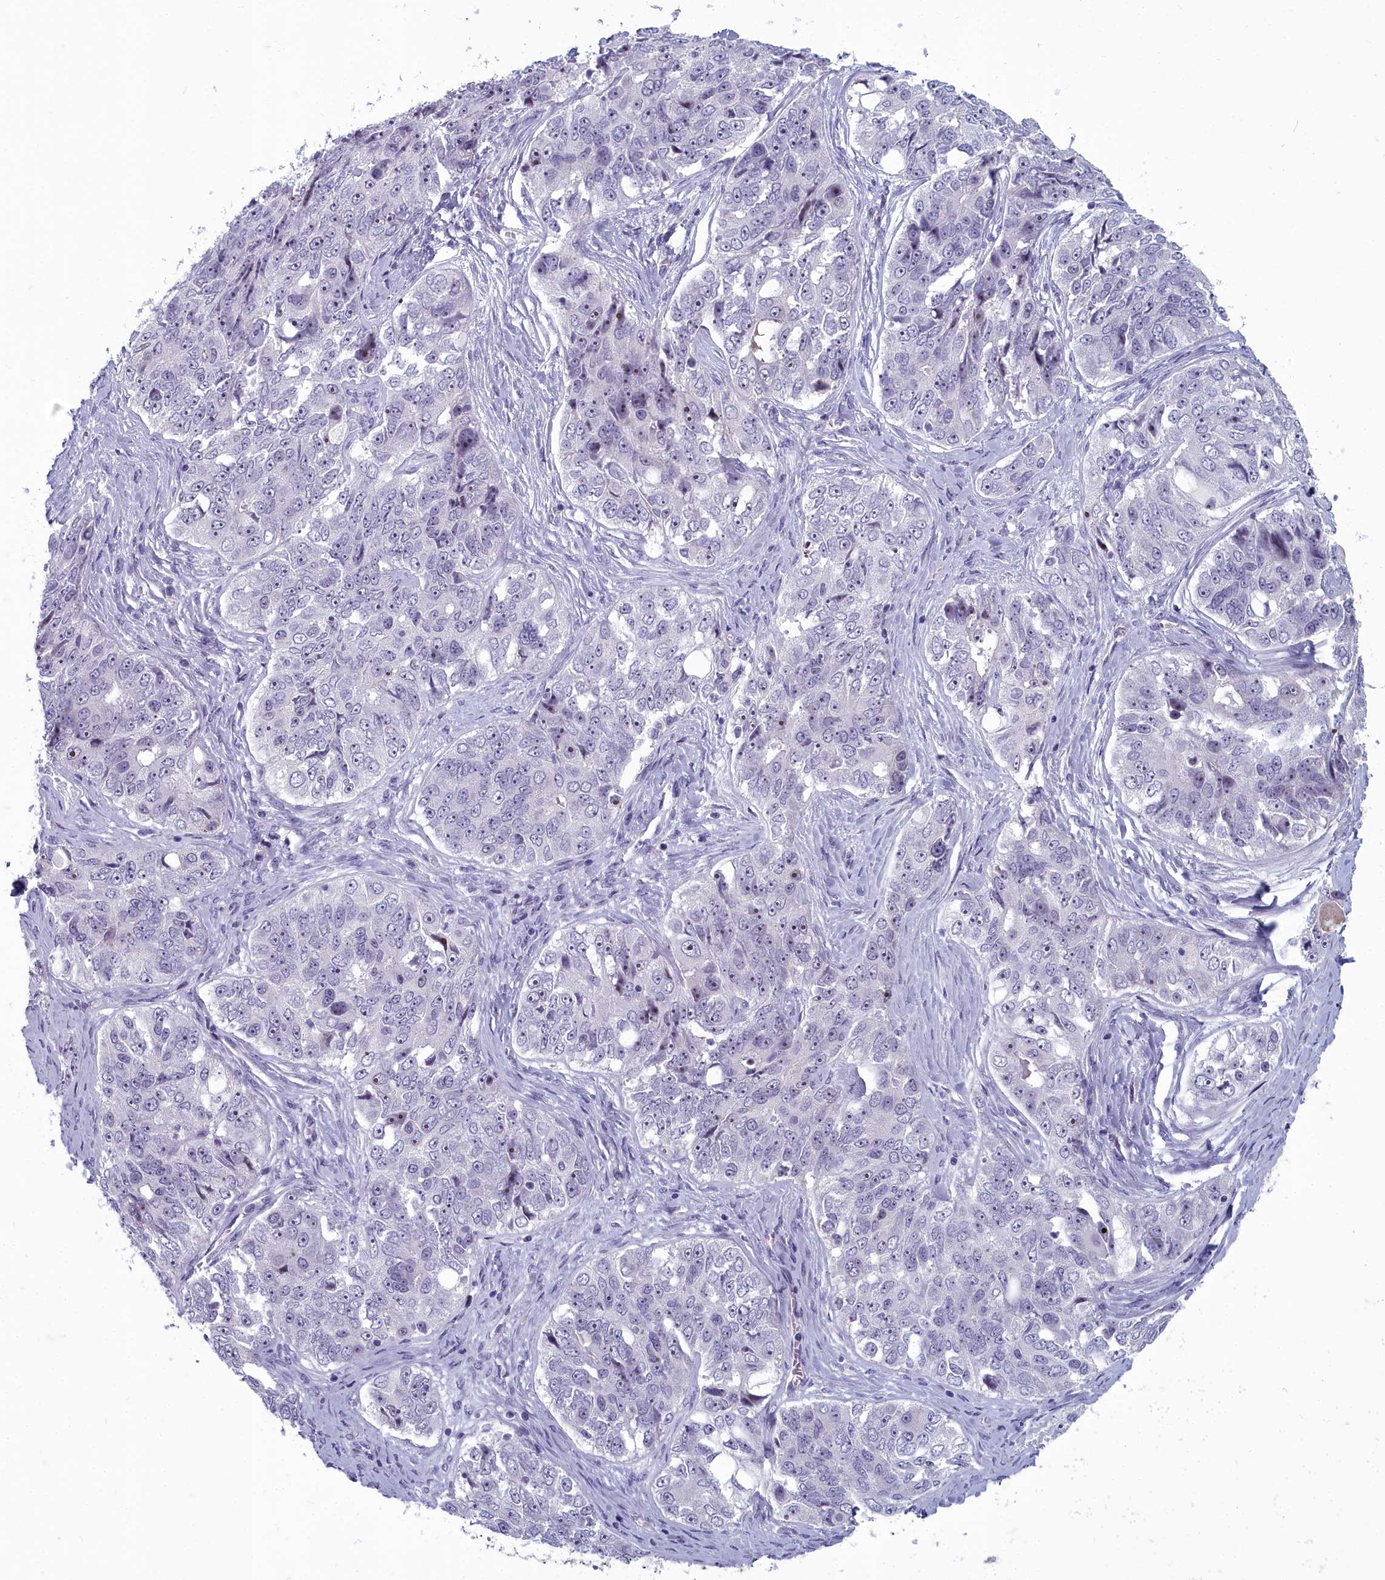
{"staining": {"intensity": "moderate", "quantity": "25%-75%", "location": "nuclear"}, "tissue": "ovarian cancer", "cell_type": "Tumor cells", "image_type": "cancer", "snomed": [{"axis": "morphology", "description": "Carcinoma, endometroid"}, {"axis": "topography", "description": "Ovary"}], "caption": "High-magnification brightfield microscopy of ovarian cancer (endometroid carcinoma) stained with DAB (3,3'-diaminobenzidine) (brown) and counterstained with hematoxylin (blue). tumor cells exhibit moderate nuclear positivity is seen in about25%-75% of cells. (DAB (3,3'-diaminobenzidine) IHC, brown staining for protein, blue staining for nuclei).", "gene": "INSYN2A", "patient": {"sex": "female", "age": 51}}